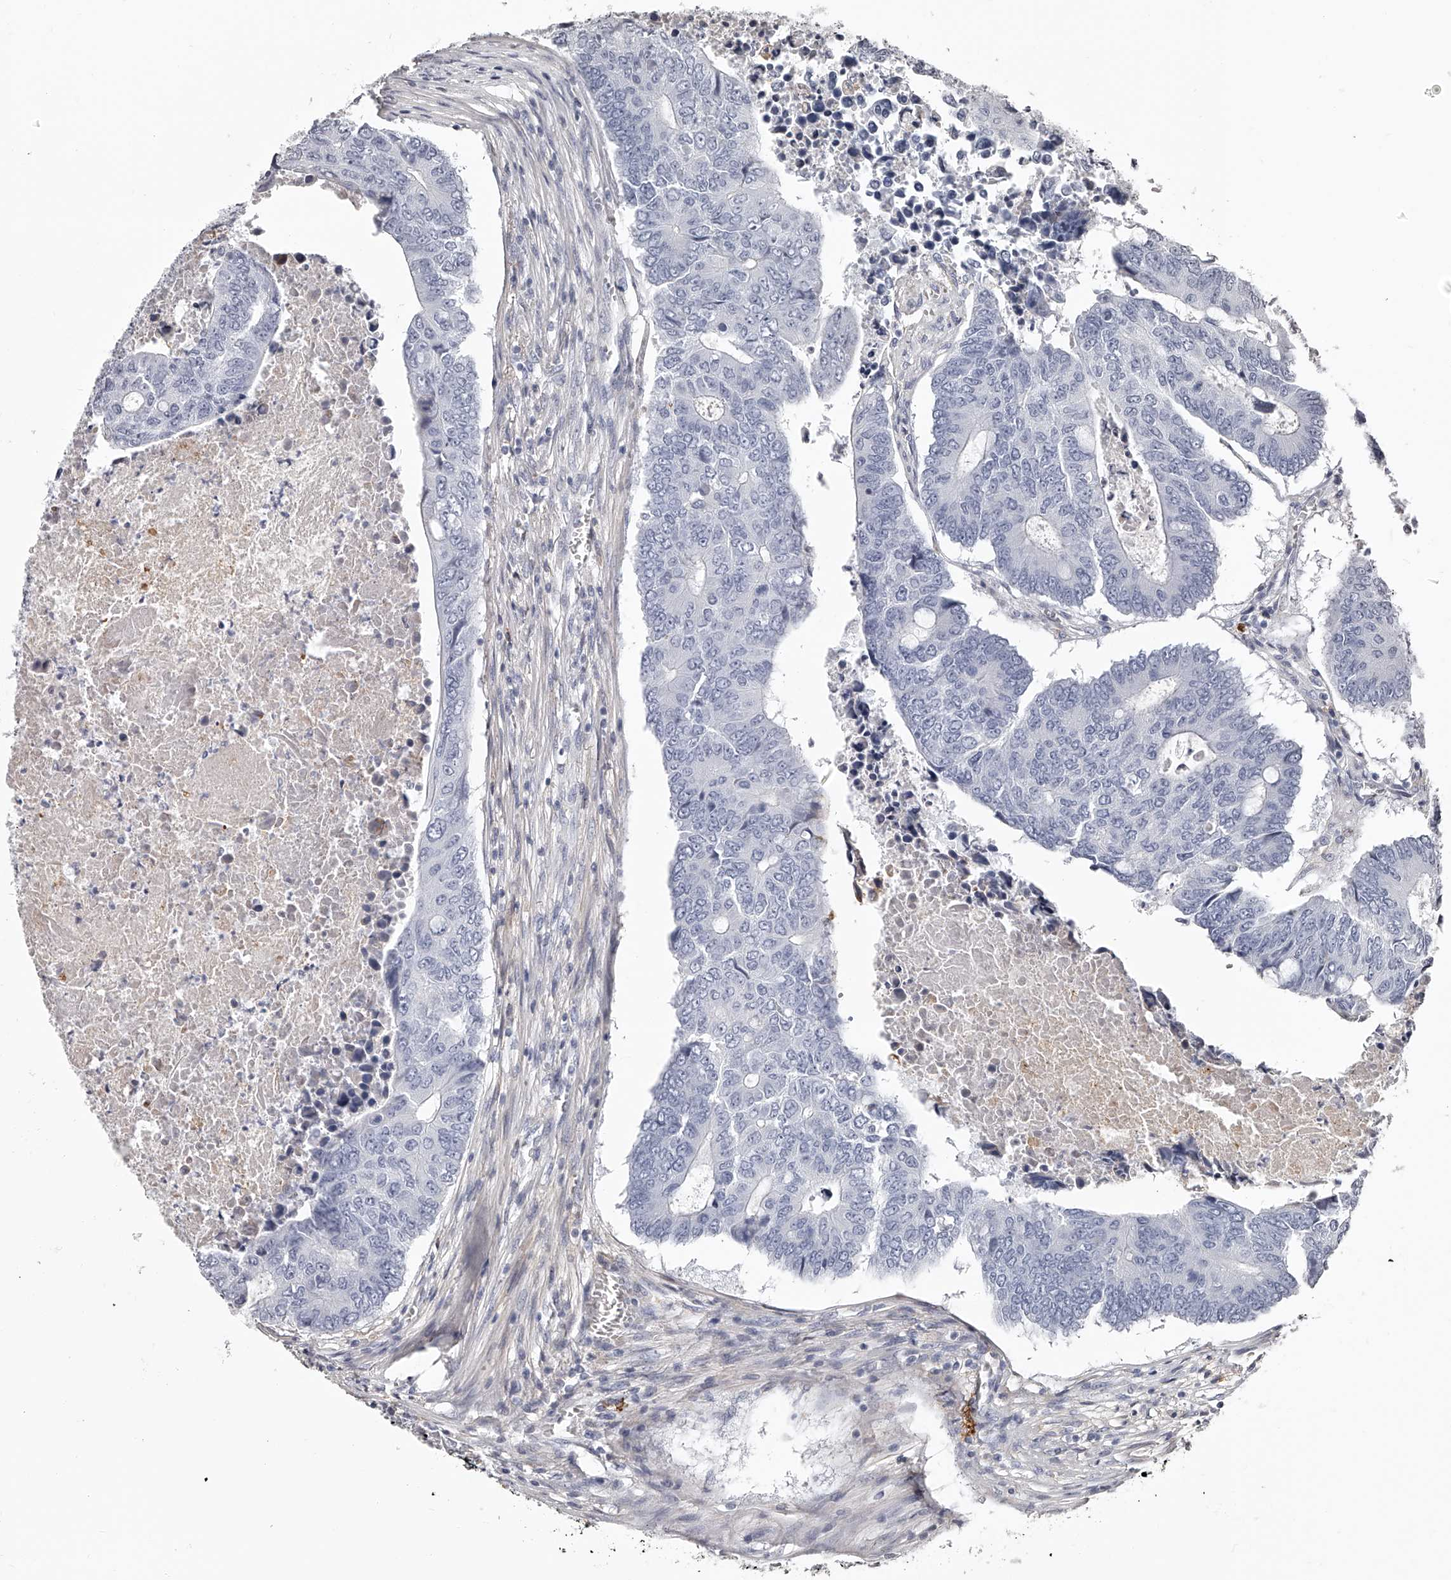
{"staining": {"intensity": "negative", "quantity": "none", "location": "none"}, "tissue": "colorectal cancer", "cell_type": "Tumor cells", "image_type": "cancer", "snomed": [{"axis": "morphology", "description": "Adenocarcinoma, NOS"}, {"axis": "topography", "description": "Colon"}], "caption": "The immunohistochemistry (IHC) micrograph has no significant staining in tumor cells of adenocarcinoma (colorectal) tissue. (Stains: DAB (3,3'-diaminobenzidine) immunohistochemistry (IHC) with hematoxylin counter stain, Microscopy: brightfield microscopy at high magnification).", "gene": "PACSIN1", "patient": {"sex": "male", "age": 87}}